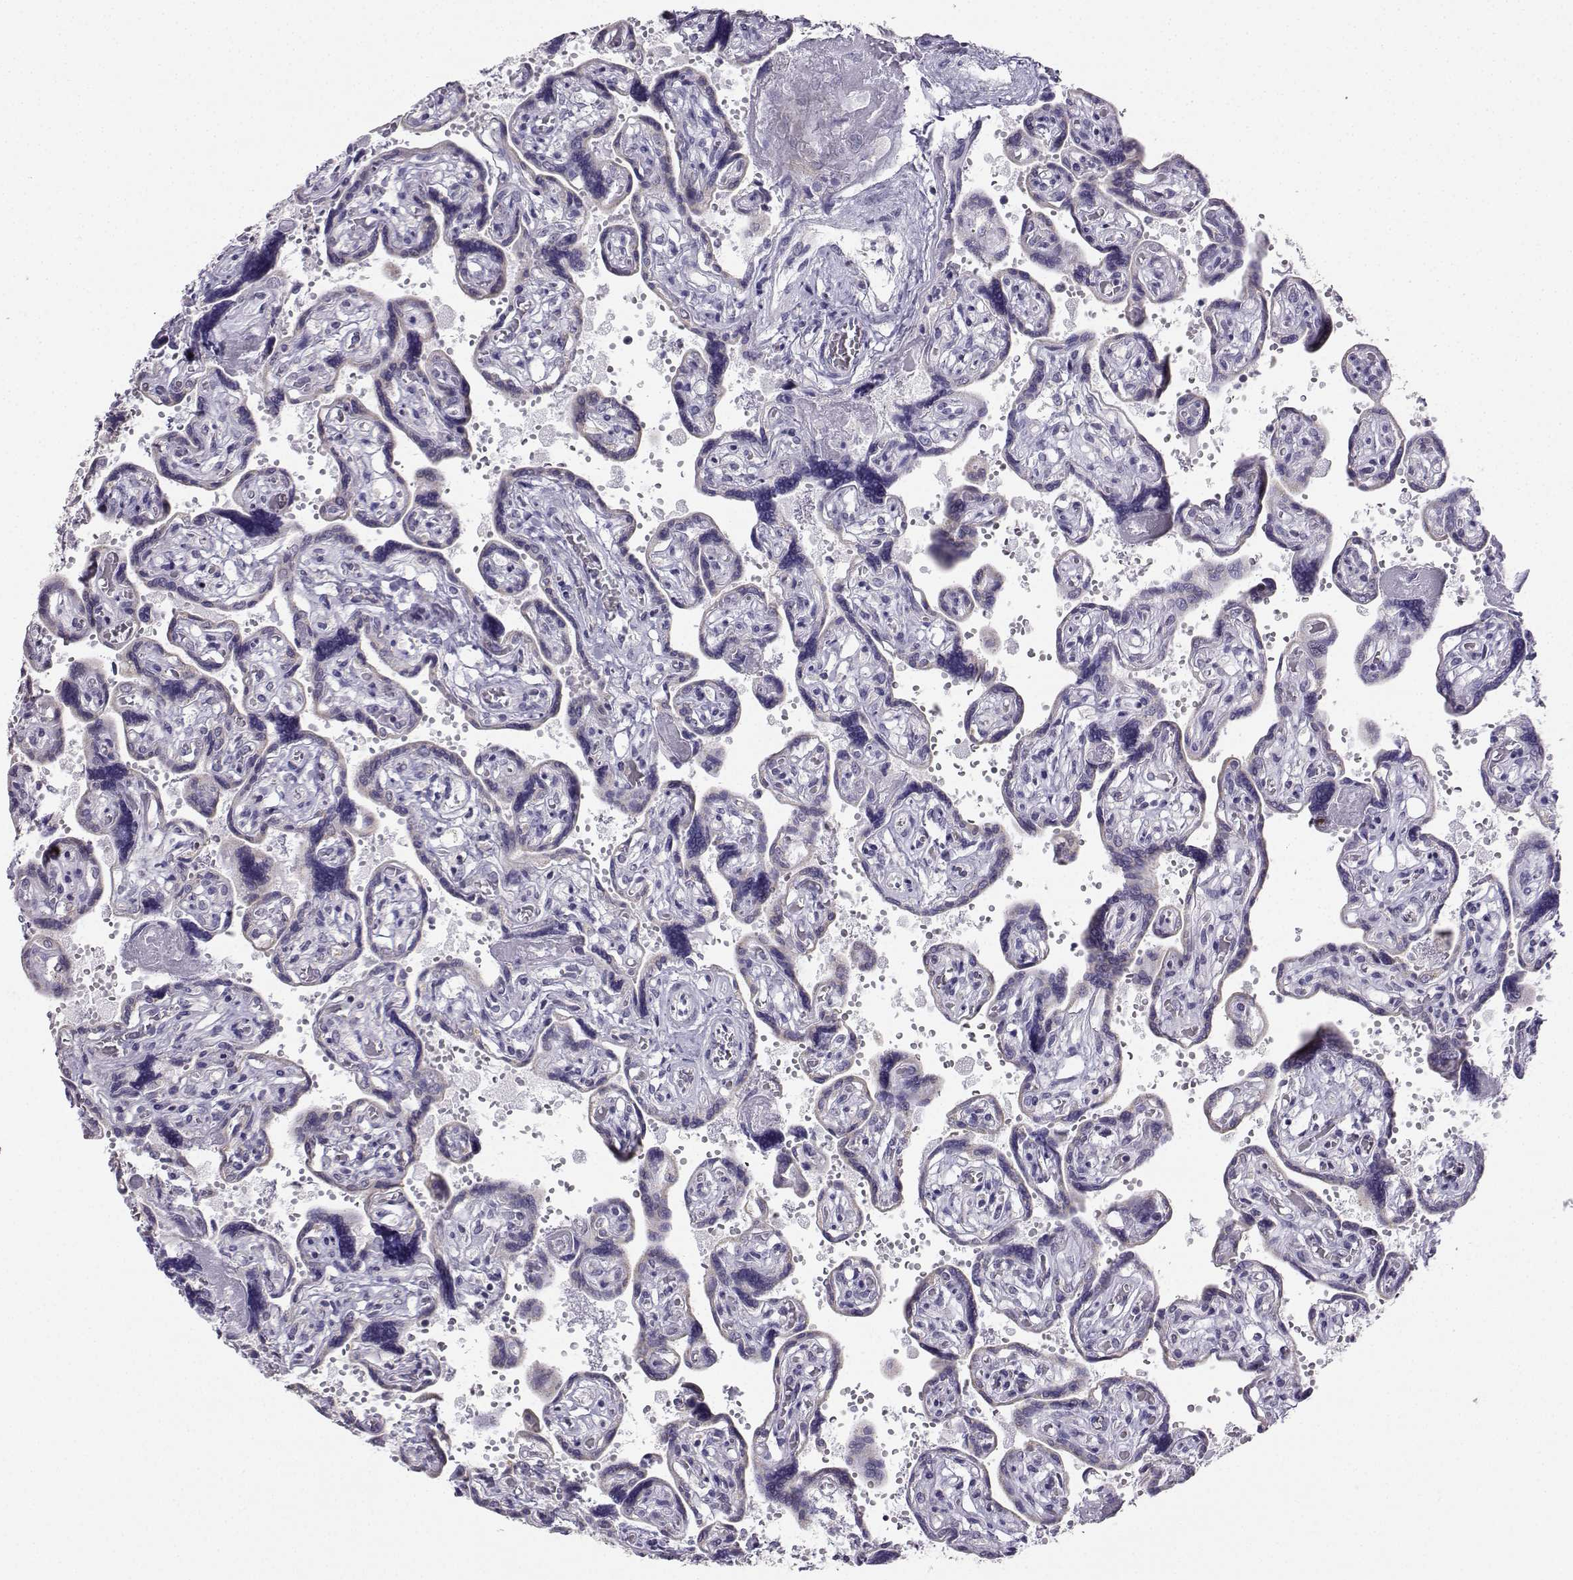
{"staining": {"intensity": "negative", "quantity": "none", "location": "none"}, "tissue": "placenta", "cell_type": "Decidual cells", "image_type": "normal", "snomed": [{"axis": "morphology", "description": "Normal tissue, NOS"}, {"axis": "topography", "description": "Placenta"}], "caption": "DAB (3,3'-diaminobenzidine) immunohistochemical staining of normal human placenta exhibits no significant positivity in decidual cells.", "gene": "AVP", "patient": {"sex": "female", "age": 32}}